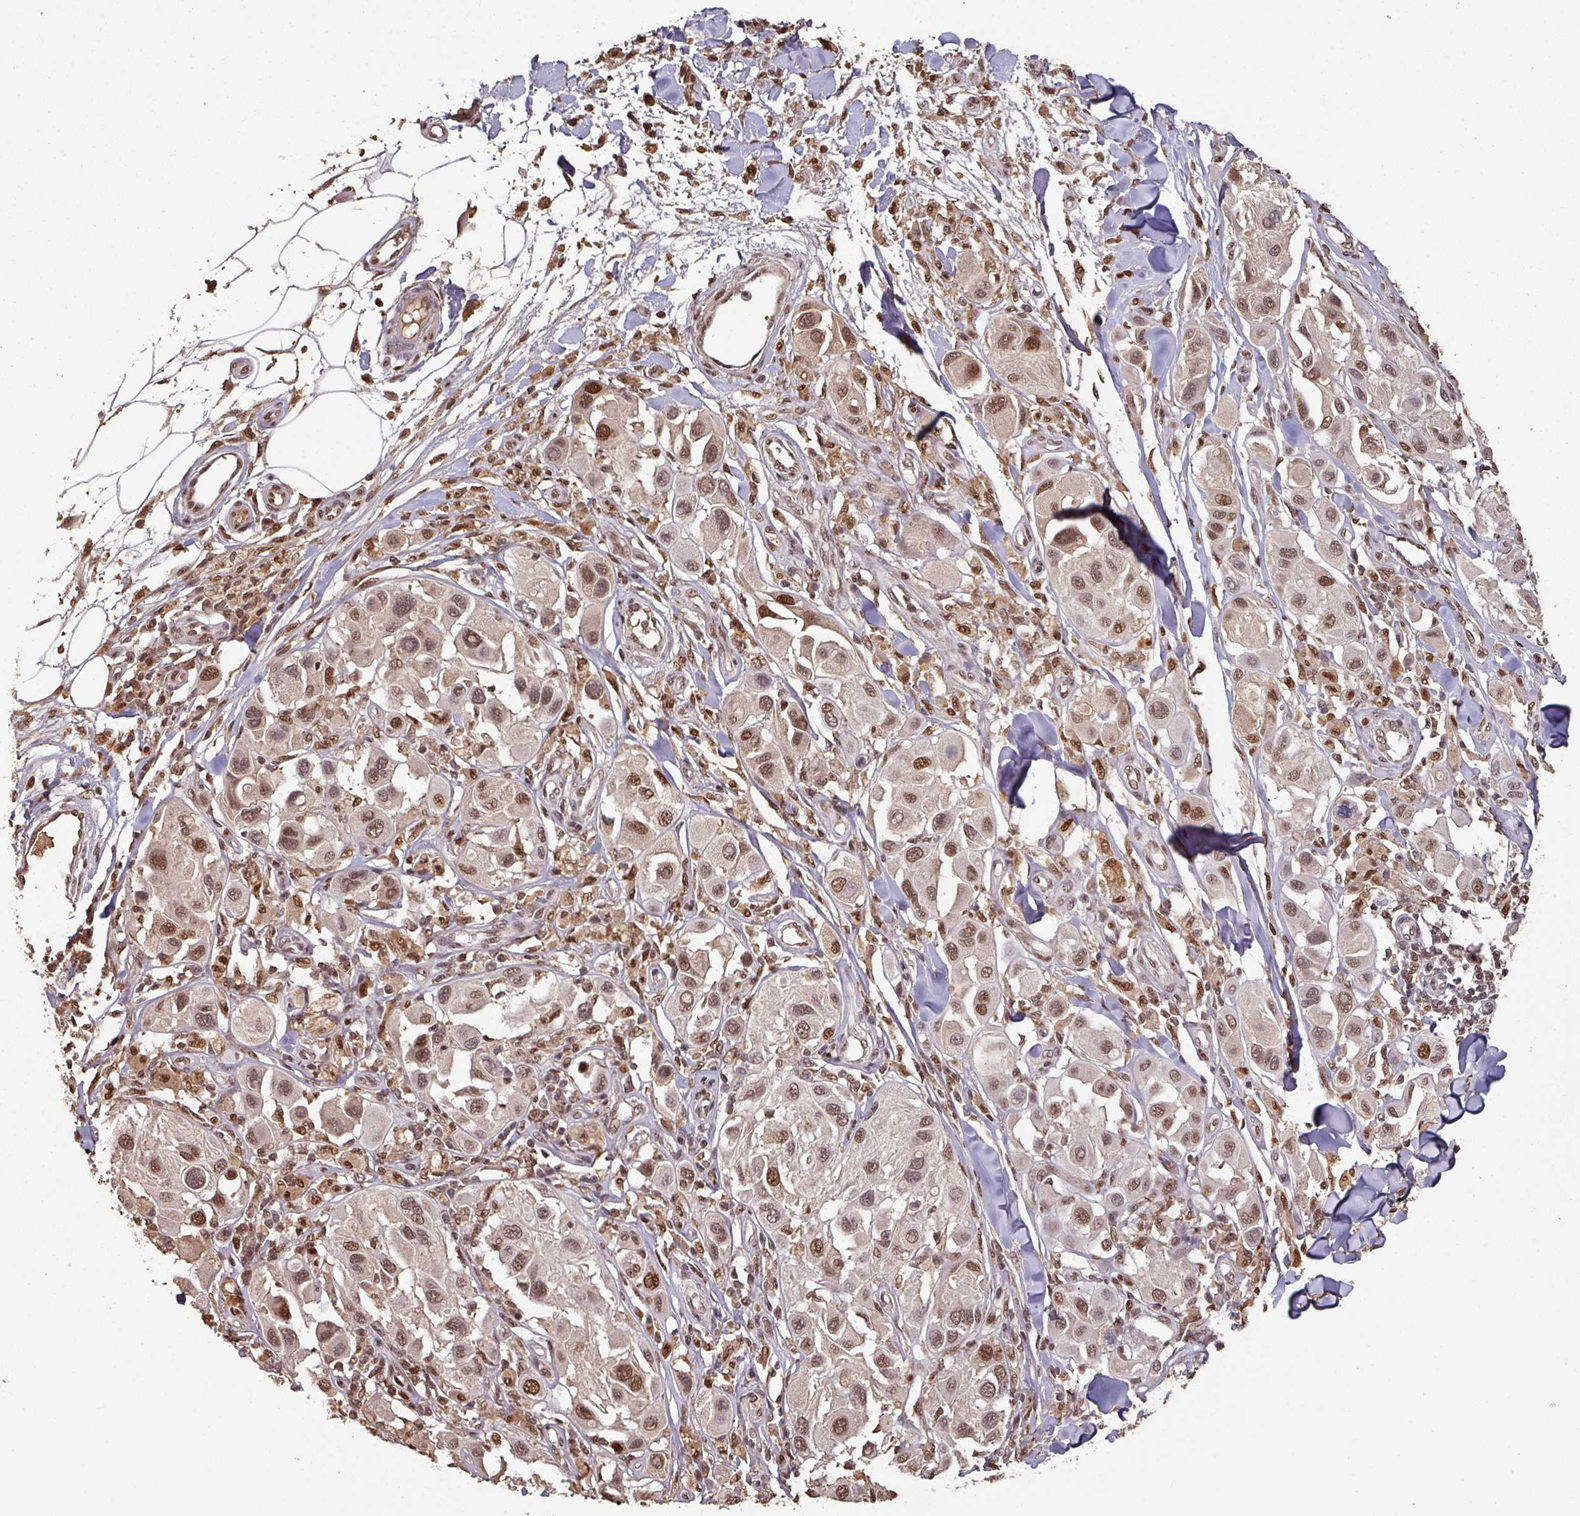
{"staining": {"intensity": "moderate", "quantity": ">75%", "location": "nuclear"}, "tissue": "melanoma", "cell_type": "Tumor cells", "image_type": "cancer", "snomed": [{"axis": "morphology", "description": "Malignant melanoma, Metastatic site"}, {"axis": "topography", "description": "Skin"}], "caption": "This histopathology image displays IHC staining of melanoma, with medium moderate nuclear expression in approximately >75% of tumor cells.", "gene": "POLD1", "patient": {"sex": "male", "age": 41}}